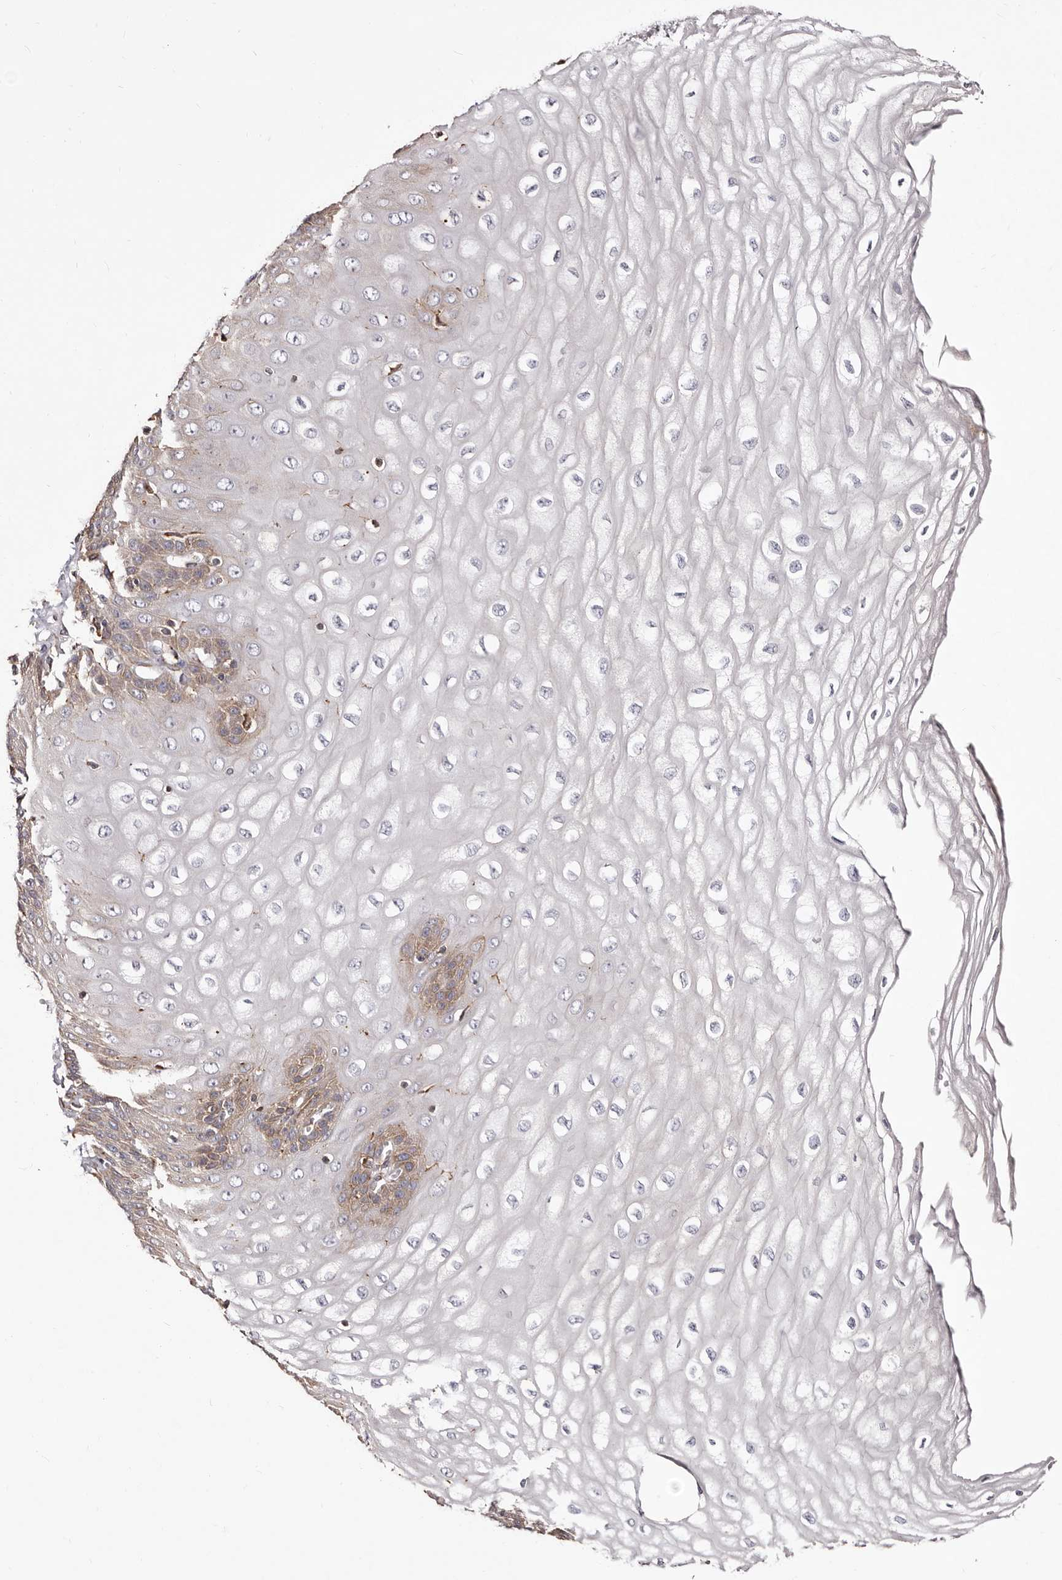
{"staining": {"intensity": "weak", "quantity": "25%-75%", "location": "cytoplasmic/membranous"}, "tissue": "esophagus", "cell_type": "Squamous epithelial cells", "image_type": "normal", "snomed": [{"axis": "morphology", "description": "Normal tissue, NOS"}, {"axis": "topography", "description": "Esophagus"}], "caption": "Protein staining displays weak cytoplasmic/membranous staining in about 25%-75% of squamous epithelial cells in benign esophagus. The staining was performed using DAB to visualize the protein expression in brown, while the nuclei were stained in blue with hematoxylin (Magnification: 20x).", "gene": "ACBD6", "patient": {"sex": "male", "age": 60}}